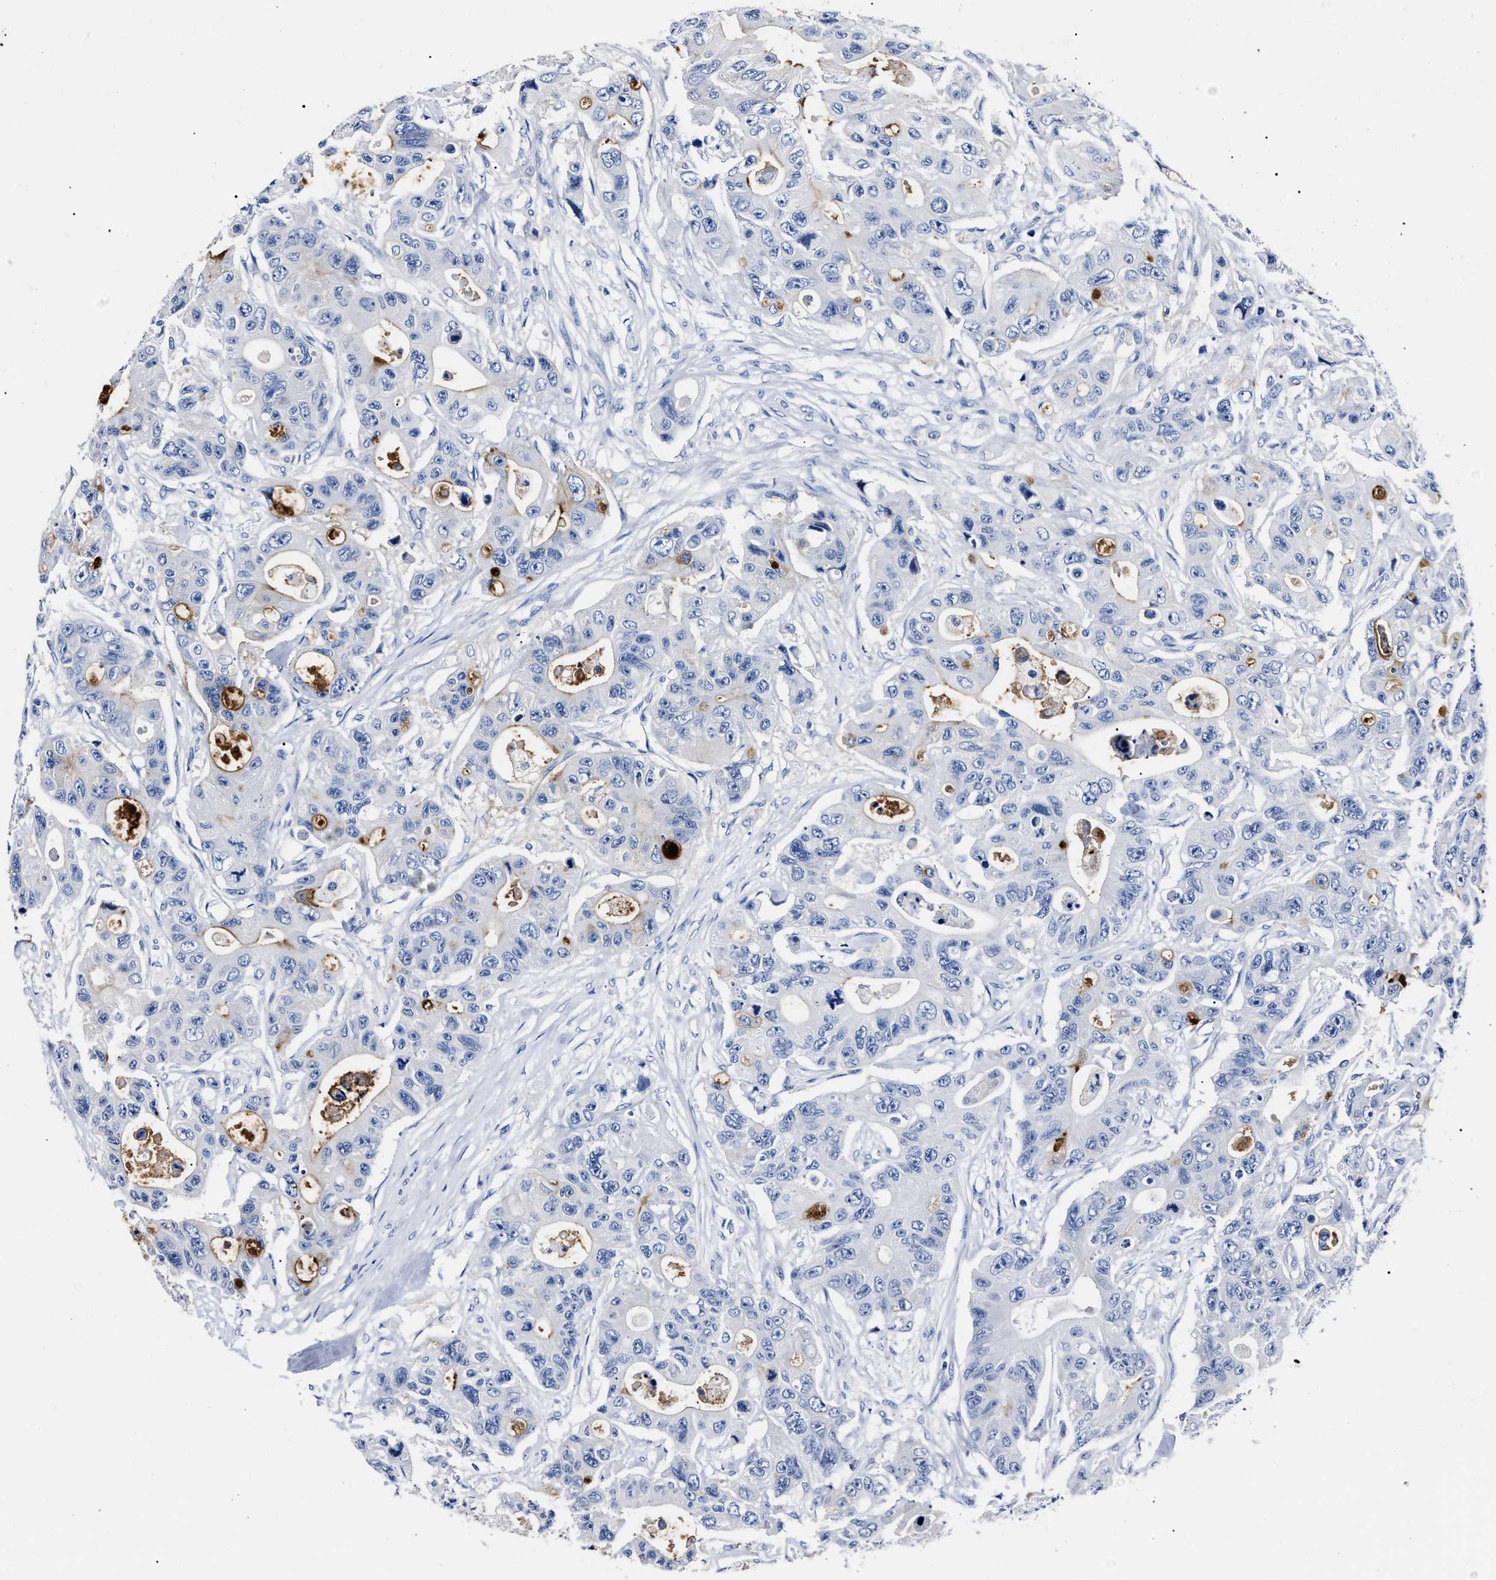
{"staining": {"intensity": "negative", "quantity": "none", "location": "none"}, "tissue": "colorectal cancer", "cell_type": "Tumor cells", "image_type": "cancer", "snomed": [{"axis": "morphology", "description": "Adenocarcinoma, NOS"}, {"axis": "topography", "description": "Colon"}], "caption": "A histopathology image of colorectal cancer stained for a protein shows no brown staining in tumor cells. (Immunohistochemistry, brightfield microscopy, high magnification).", "gene": "ALPG", "patient": {"sex": "female", "age": 46}}